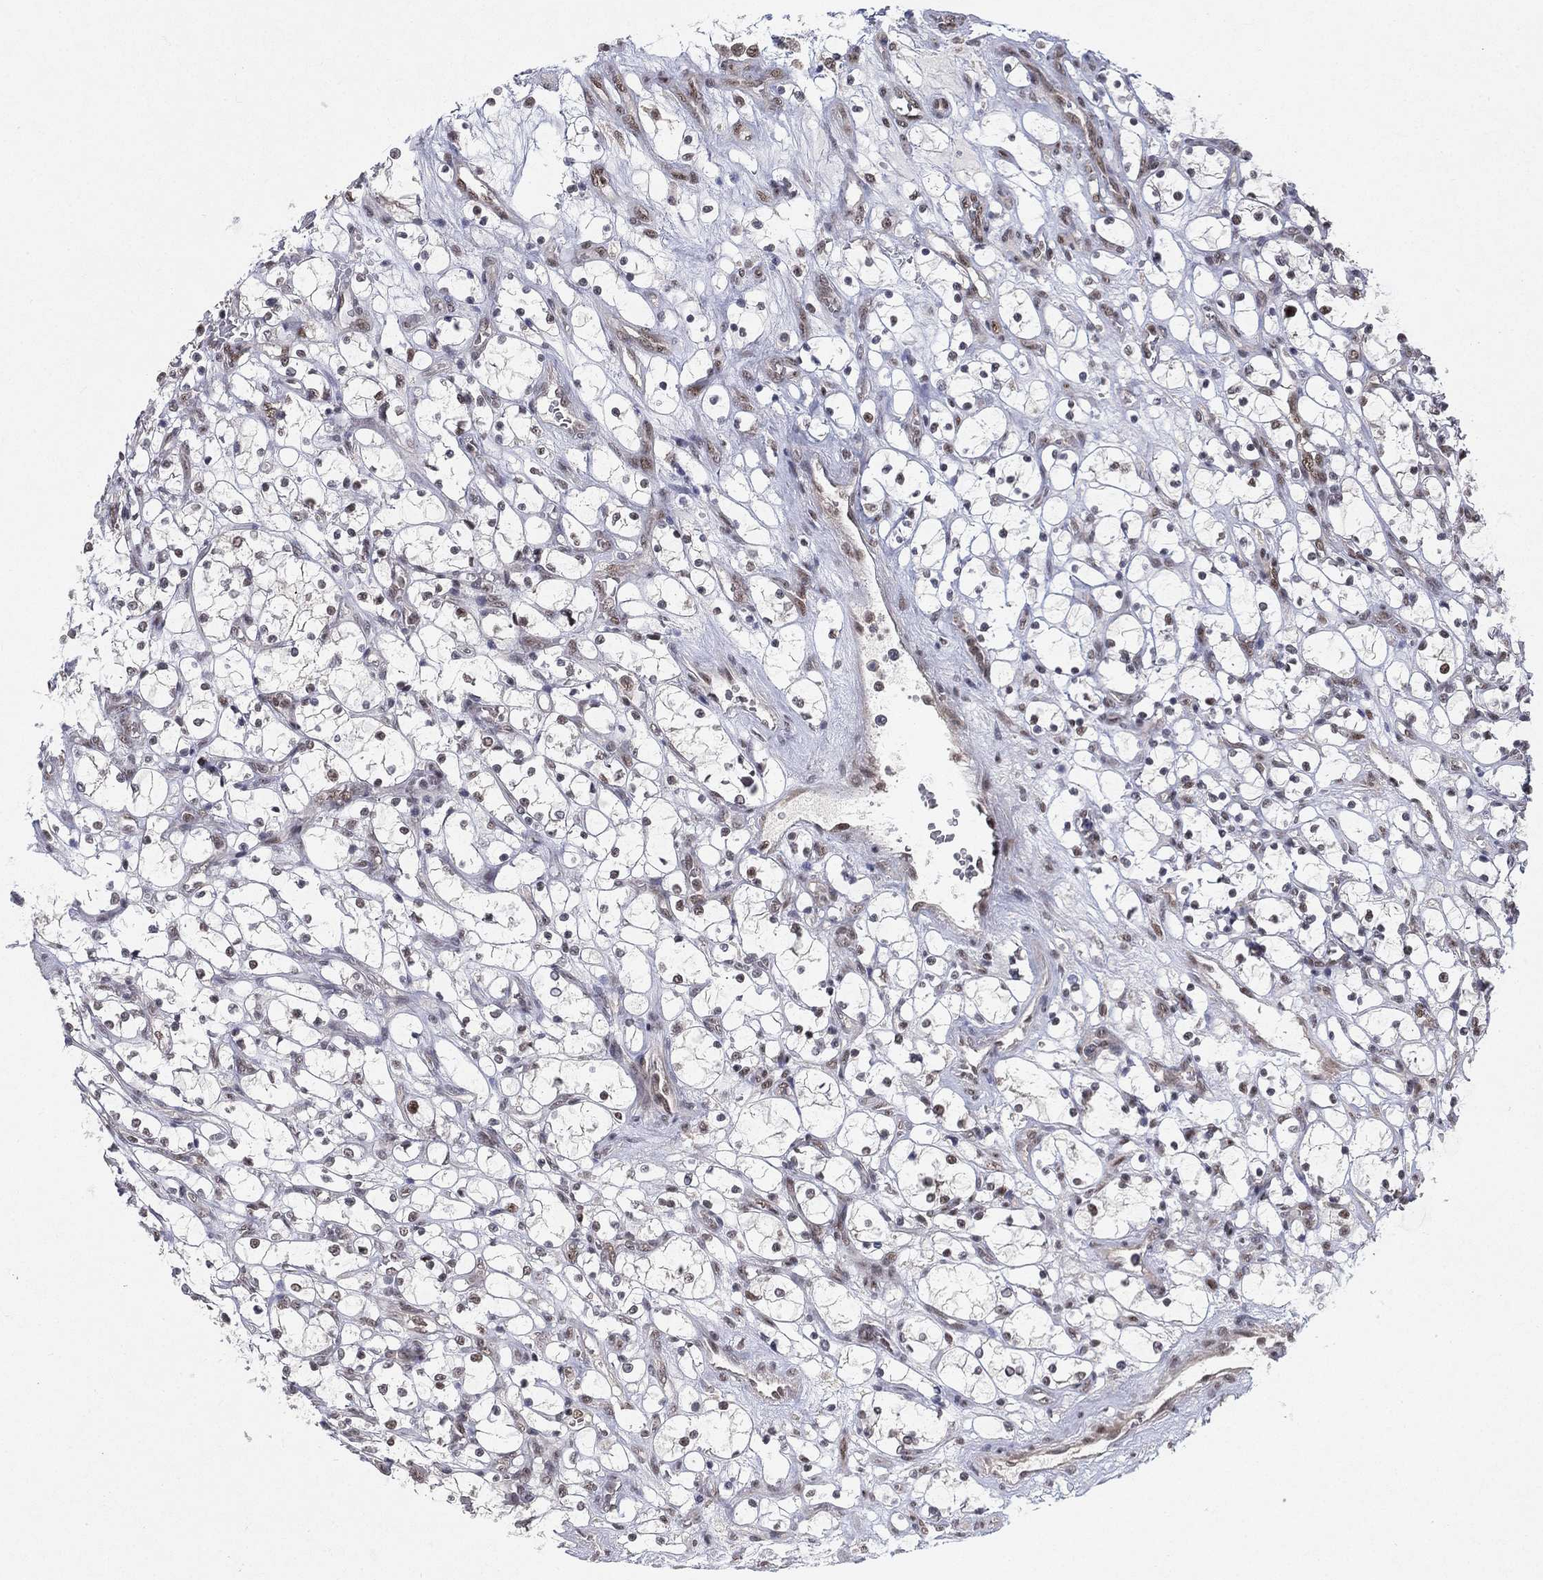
{"staining": {"intensity": "moderate", "quantity": "<25%", "location": "nuclear"}, "tissue": "renal cancer", "cell_type": "Tumor cells", "image_type": "cancer", "snomed": [{"axis": "morphology", "description": "Adenocarcinoma, NOS"}, {"axis": "topography", "description": "Kidney"}], "caption": "A brown stain labels moderate nuclear positivity of a protein in renal cancer (adenocarcinoma) tumor cells. The protein of interest is shown in brown color, while the nuclei are stained blue.", "gene": "DGCR8", "patient": {"sex": "female", "age": 69}}